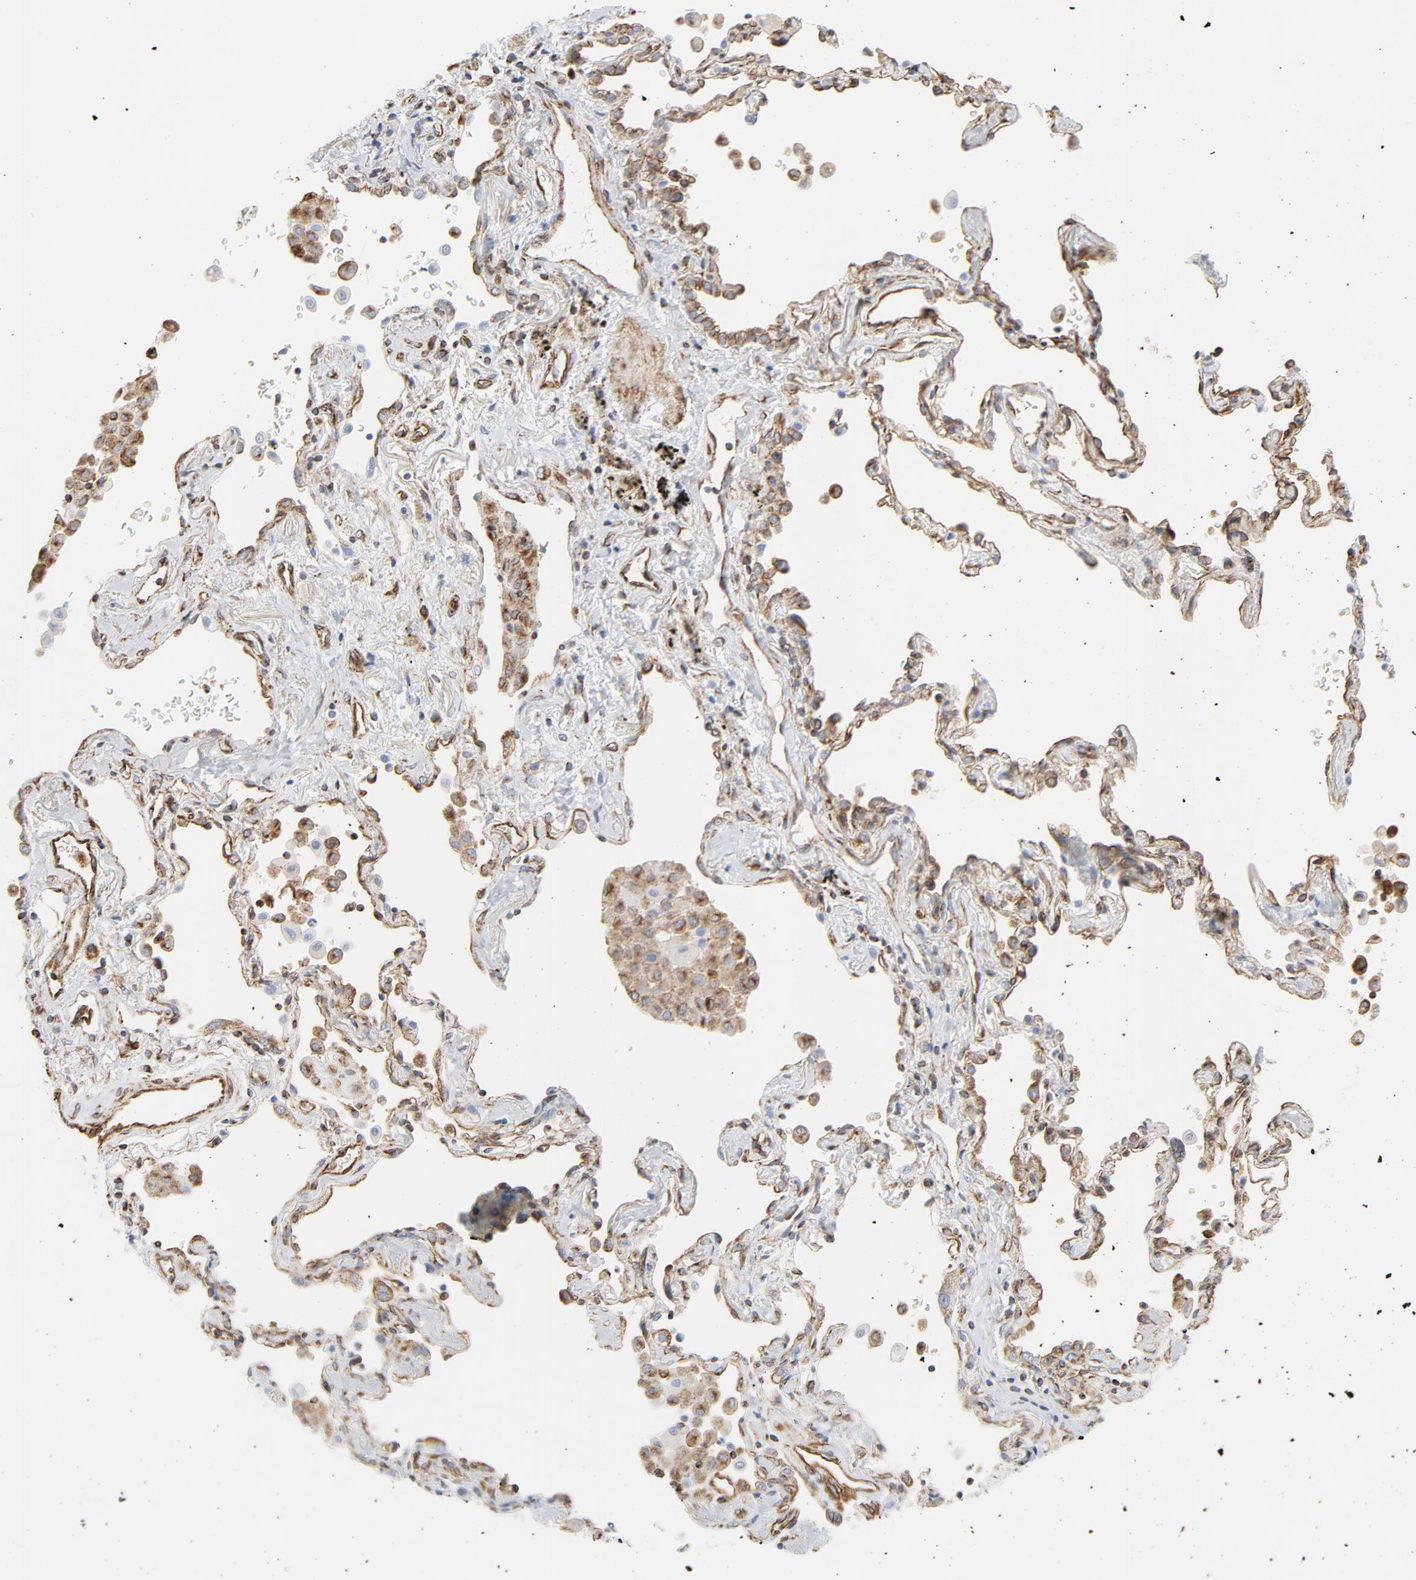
{"staining": {"intensity": "weak", "quantity": "<25%", "location": "cytoplasmic/membranous"}, "tissue": "lung cancer", "cell_type": "Tumor cells", "image_type": "cancer", "snomed": [{"axis": "morphology", "description": "Squamous cell carcinoma, NOS"}, {"axis": "topography", "description": "Lung"}], "caption": "IHC histopathology image of human lung cancer (squamous cell carcinoma) stained for a protein (brown), which reveals no positivity in tumor cells.", "gene": "TUBB1", "patient": {"sex": "female", "age": 67}}